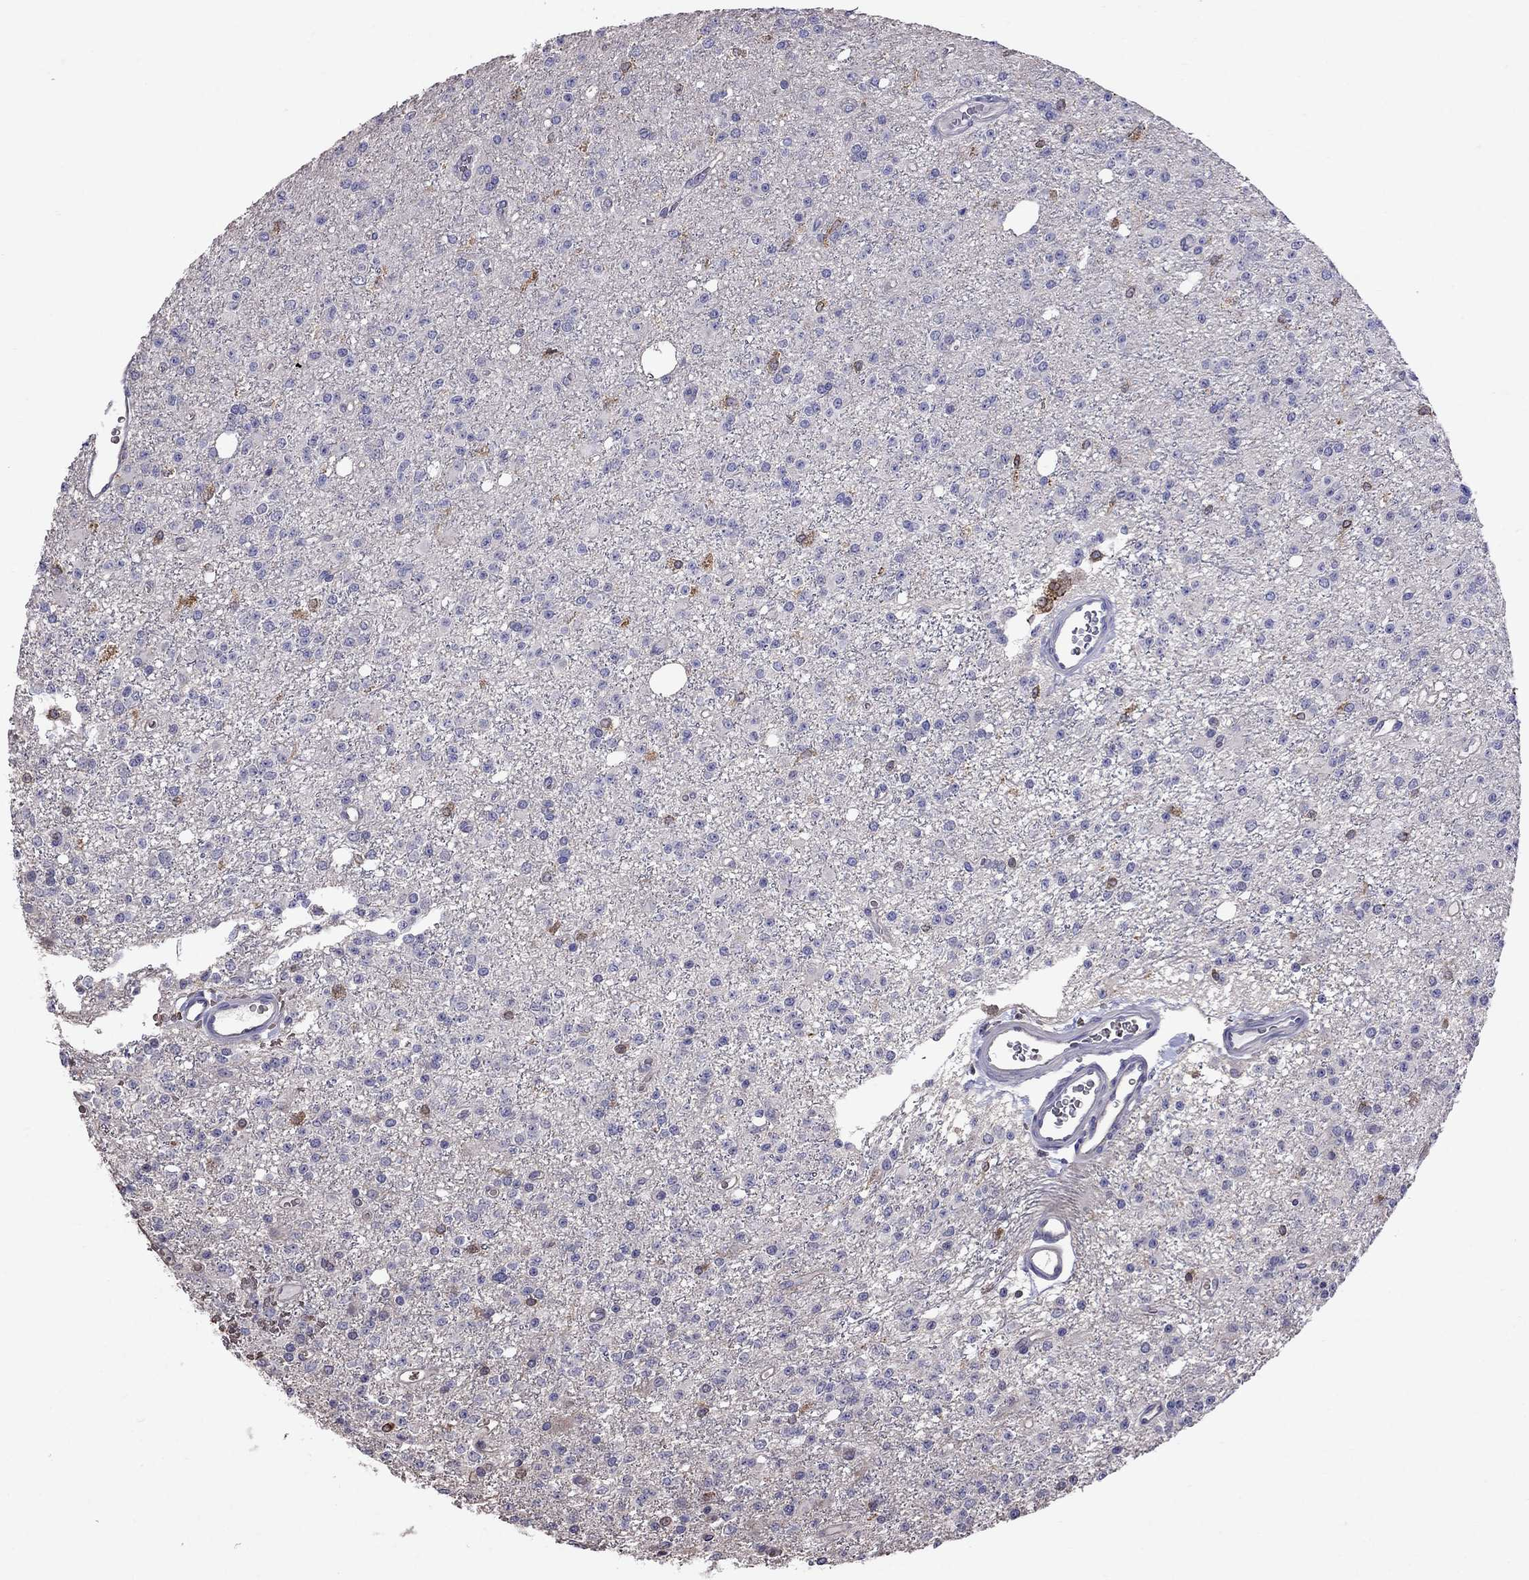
{"staining": {"intensity": "negative", "quantity": "none", "location": "none"}, "tissue": "glioma", "cell_type": "Tumor cells", "image_type": "cancer", "snomed": [{"axis": "morphology", "description": "Glioma, malignant, Low grade"}, {"axis": "topography", "description": "Brain"}], "caption": "DAB (3,3'-diaminobenzidine) immunohistochemical staining of malignant glioma (low-grade) displays no significant staining in tumor cells.", "gene": "ADAM28", "patient": {"sex": "female", "age": 45}}